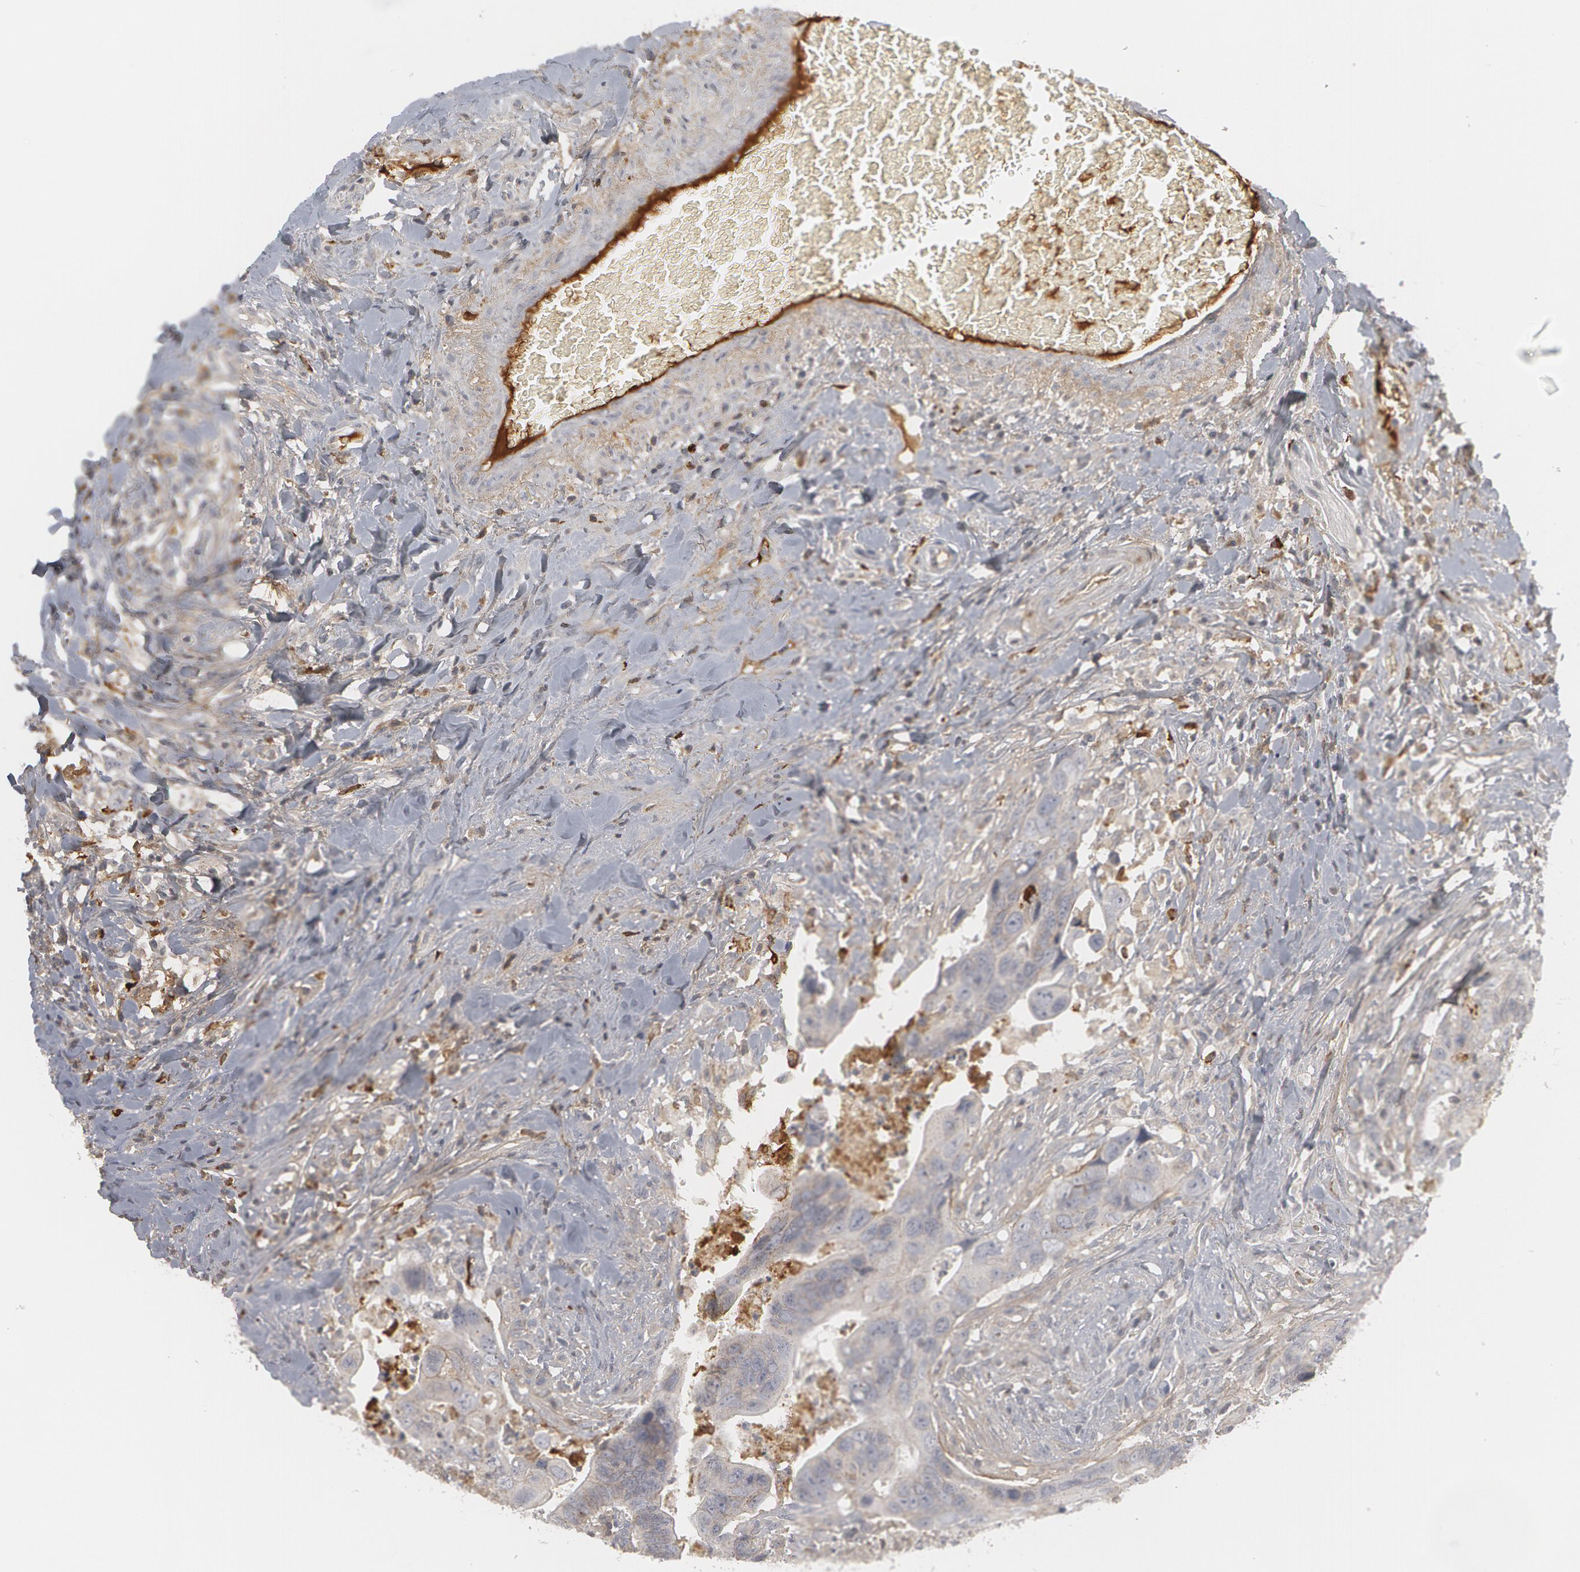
{"staining": {"intensity": "negative", "quantity": "none", "location": "none"}, "tissue": "colorectal cancer", "cell_type": "Tumor cells", "image_type": "cancer", "snomed": [{"axis": "morphology", "description": "Adenocarcinoma, NOS"}, {"axis": "topography", "description": "Rectum"}], "caption": "High magnification brightfield microscopy of adenocarcinoma (colorectal) stained with DAB (3,3'-diaminobenzidine) (brown) and counterstained with hematoxylin (blue): tumor cells show no significant staining. (DAB IHC with hematoxylin counter stain).", "gene": "C1QC", "patient": {"sex": "male", "age": 53}}